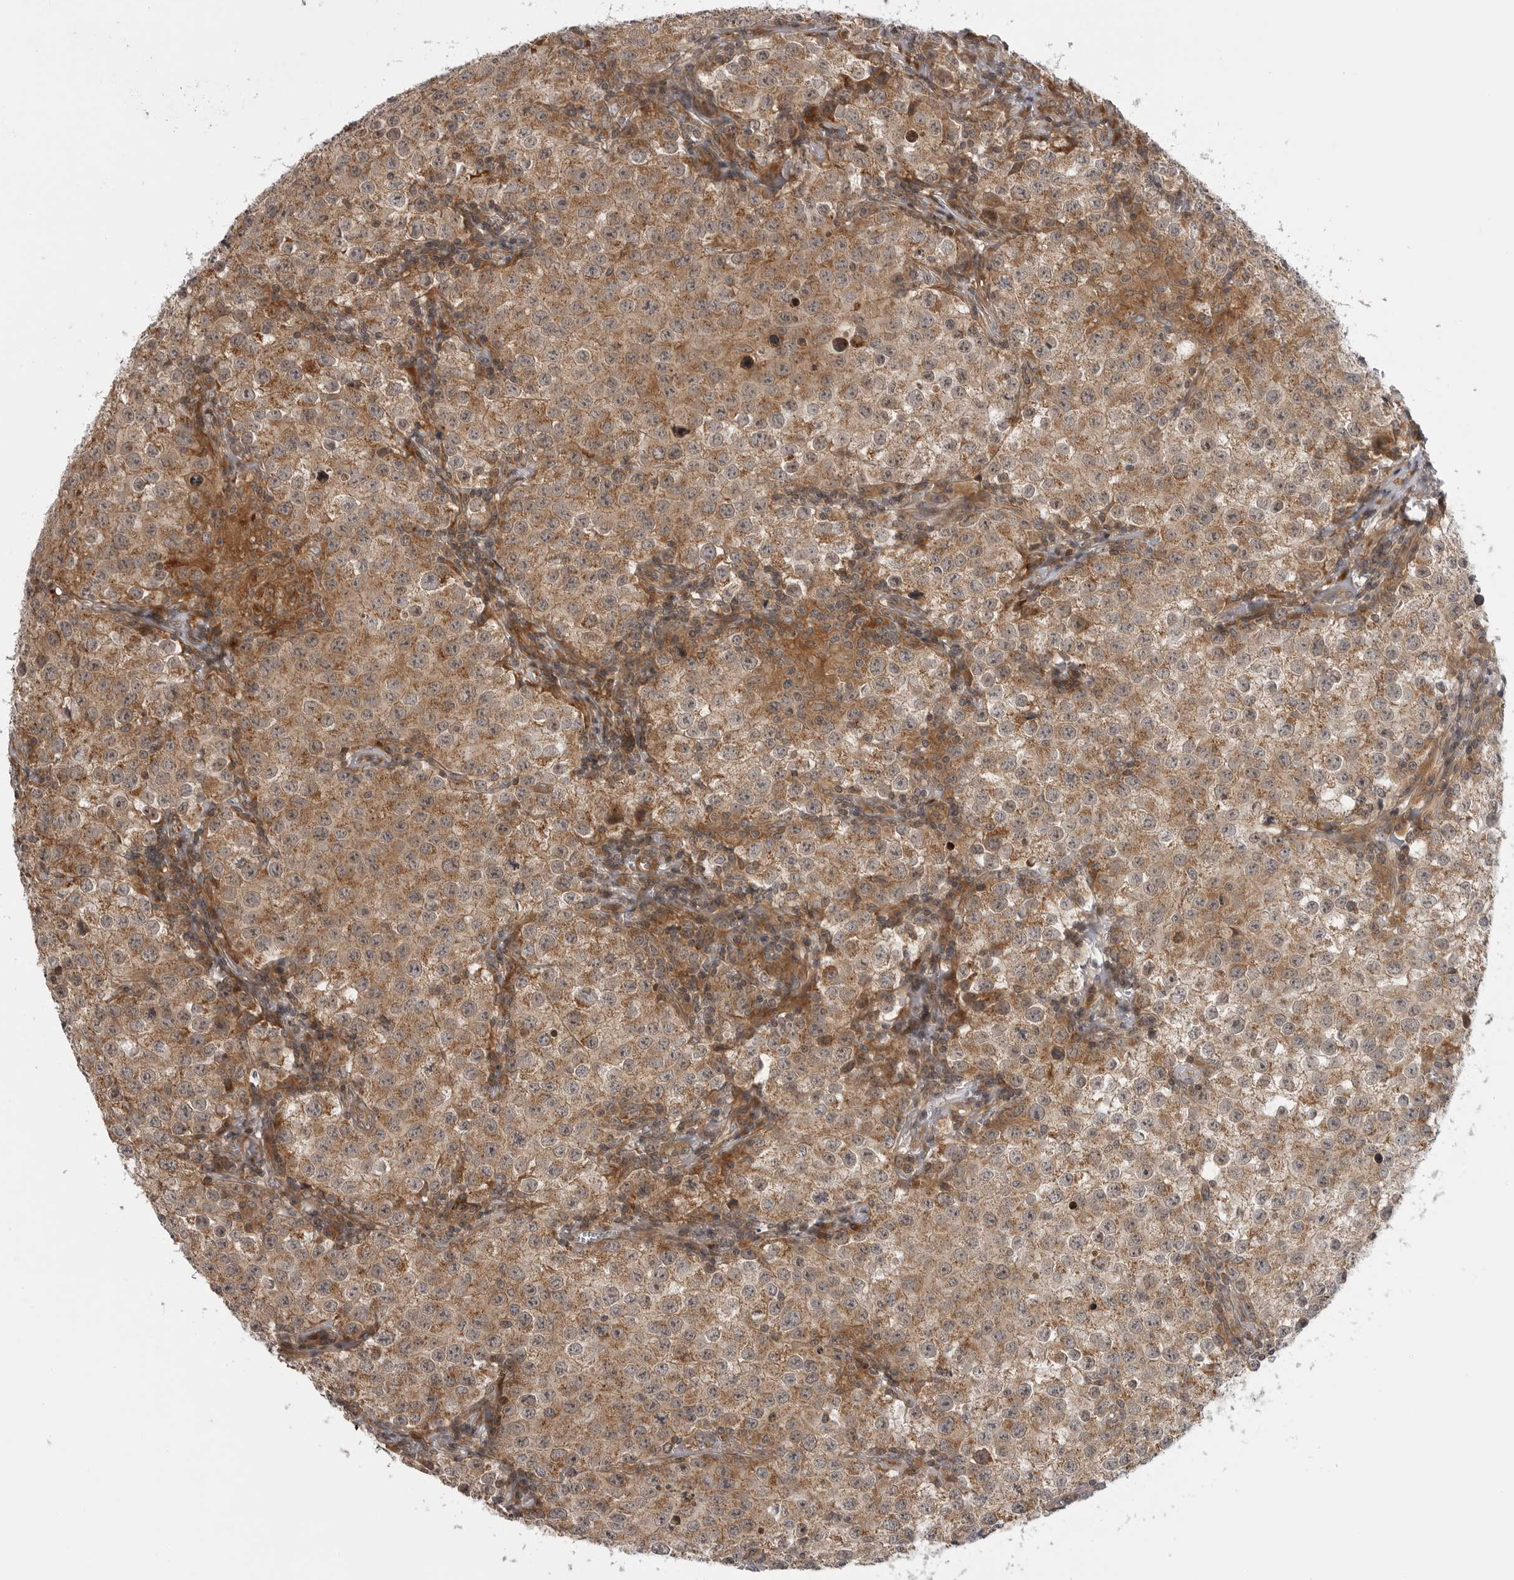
{"staining": {"intensity": "moderate", "quantity": ">75%", "location": "cytoplasmic/membranous"}, "tissue": "testis cancer", "cell_type": "Tumor cells", "image_type": "cancer", "snomed": [{"axis": "morphology", "description": "Seminoma, NOS"}, {"axis": "morphology", "description": "Carcinoma, Embryonal, NOS"}, {"axis": "topography", "description": "Testis"}], "caption": "The histopathology image reveals immunohistochemical staining of testis embryonal carcinoma. There is moderate cytoplasmic/membranous expression is present in about >75% of tumor cells.", "gene": "LRRC45", "patient": {"sex": "male", "age": 43}}